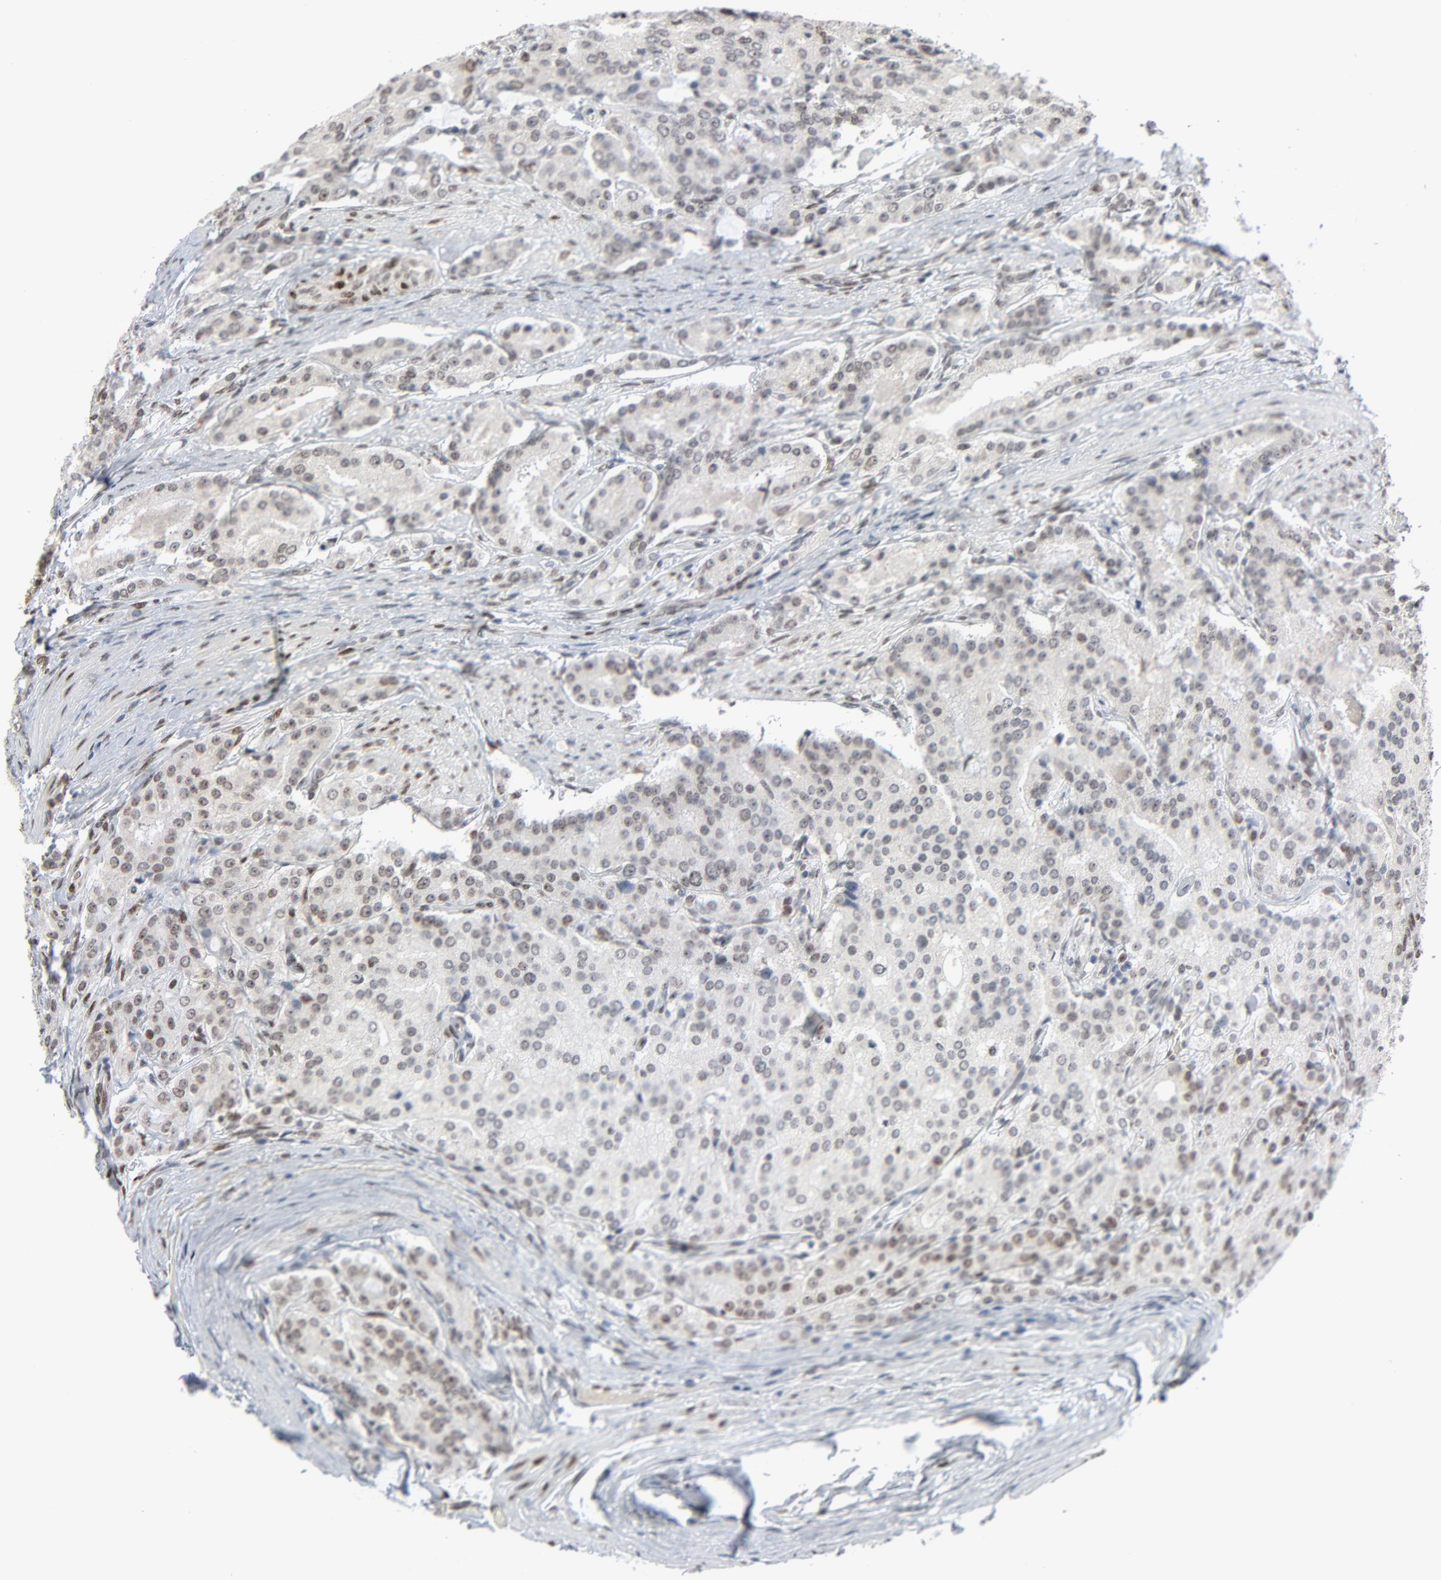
{"staining": {"intensity": "weak", "quantity": "25%-75%", "location": "nuclear"}, "tissue": "prostate cancer", "cell_type": "Tumor cells", "image_type": "cancer", "snomed": [{"axis": "morphology", "description": "Adenocarcinoma, Medium grade"}, {"axis": "topography", "description": "Prostate"}], "caption": "This micrograph displays IHC staining of human prostate medium-grade adenocarcinoma, with low weak nuclear positivity in about 25%-75% of tumor cells.", "gene": "CUX1", "patient": {"sex": "male", "age": 72}}